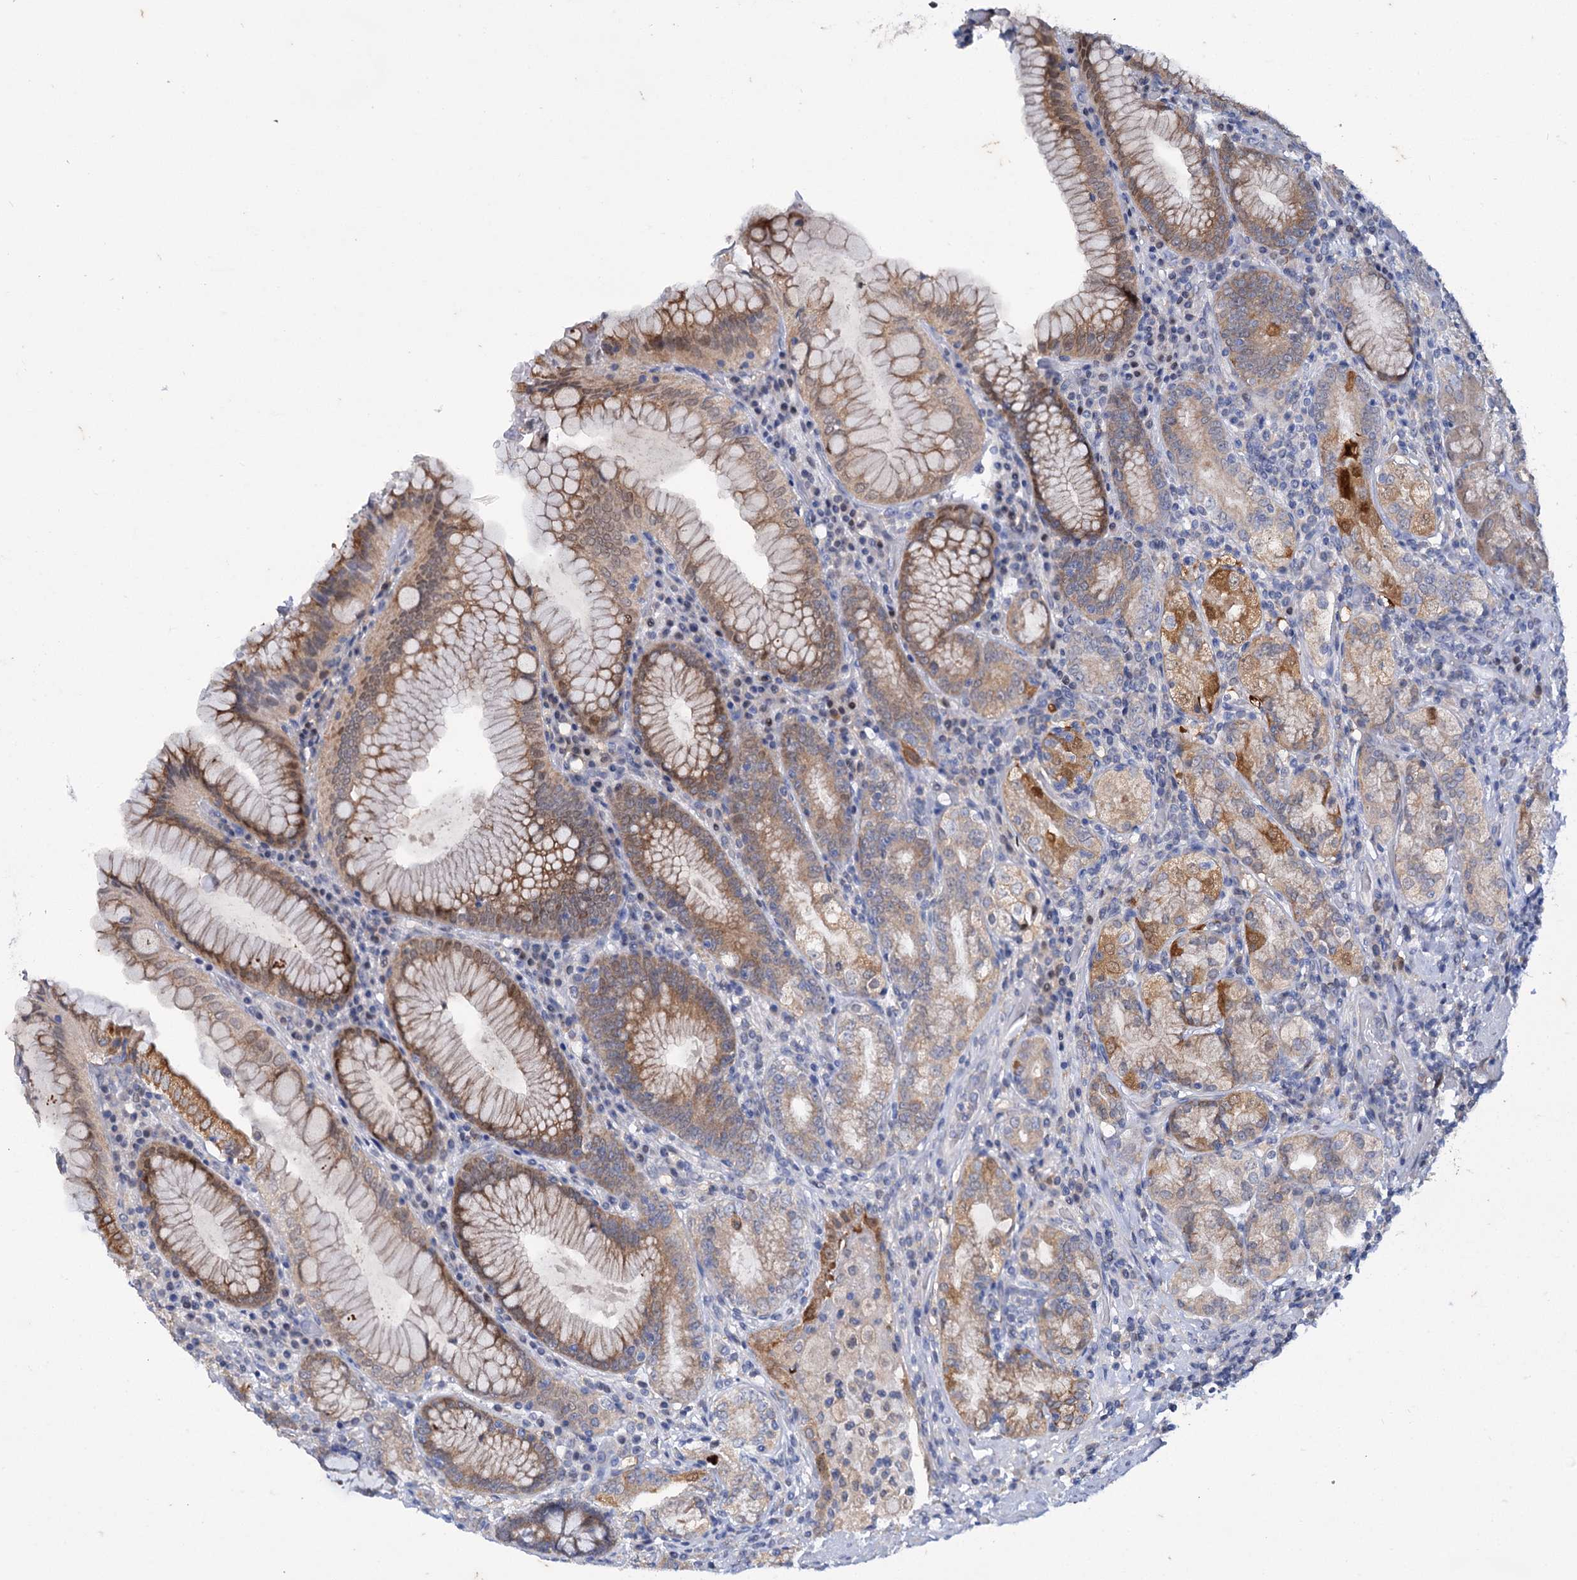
{"staining": {"intensity": "moderate", "quantity": ">75%", "location": "cytoplasmic/membranous"}, "tissue": "stomach", "cell_type": "Glandular cells", "image_type": "normal", "snomed": [{"axis": "morphology", "description": "Normal tissue, NOS"}, {"axis": "topography", "description": "Stomach, upper"}, {"axis": "topography", "description": "Stomach, lower"}], "caption": "Stomach stained with immunohistochemistry (IHC) demonstrates moderate cytoplasmic/membranous positivity in approximately >75% of glandular cells. The staining was performed using DAB to visualize the protein expression in brown, while the nuclei were stained in blue with hematoxylin (Magnification: 20x).", "gene": "MID1IP1", "patient": {"sex": "female", "age": 76}}